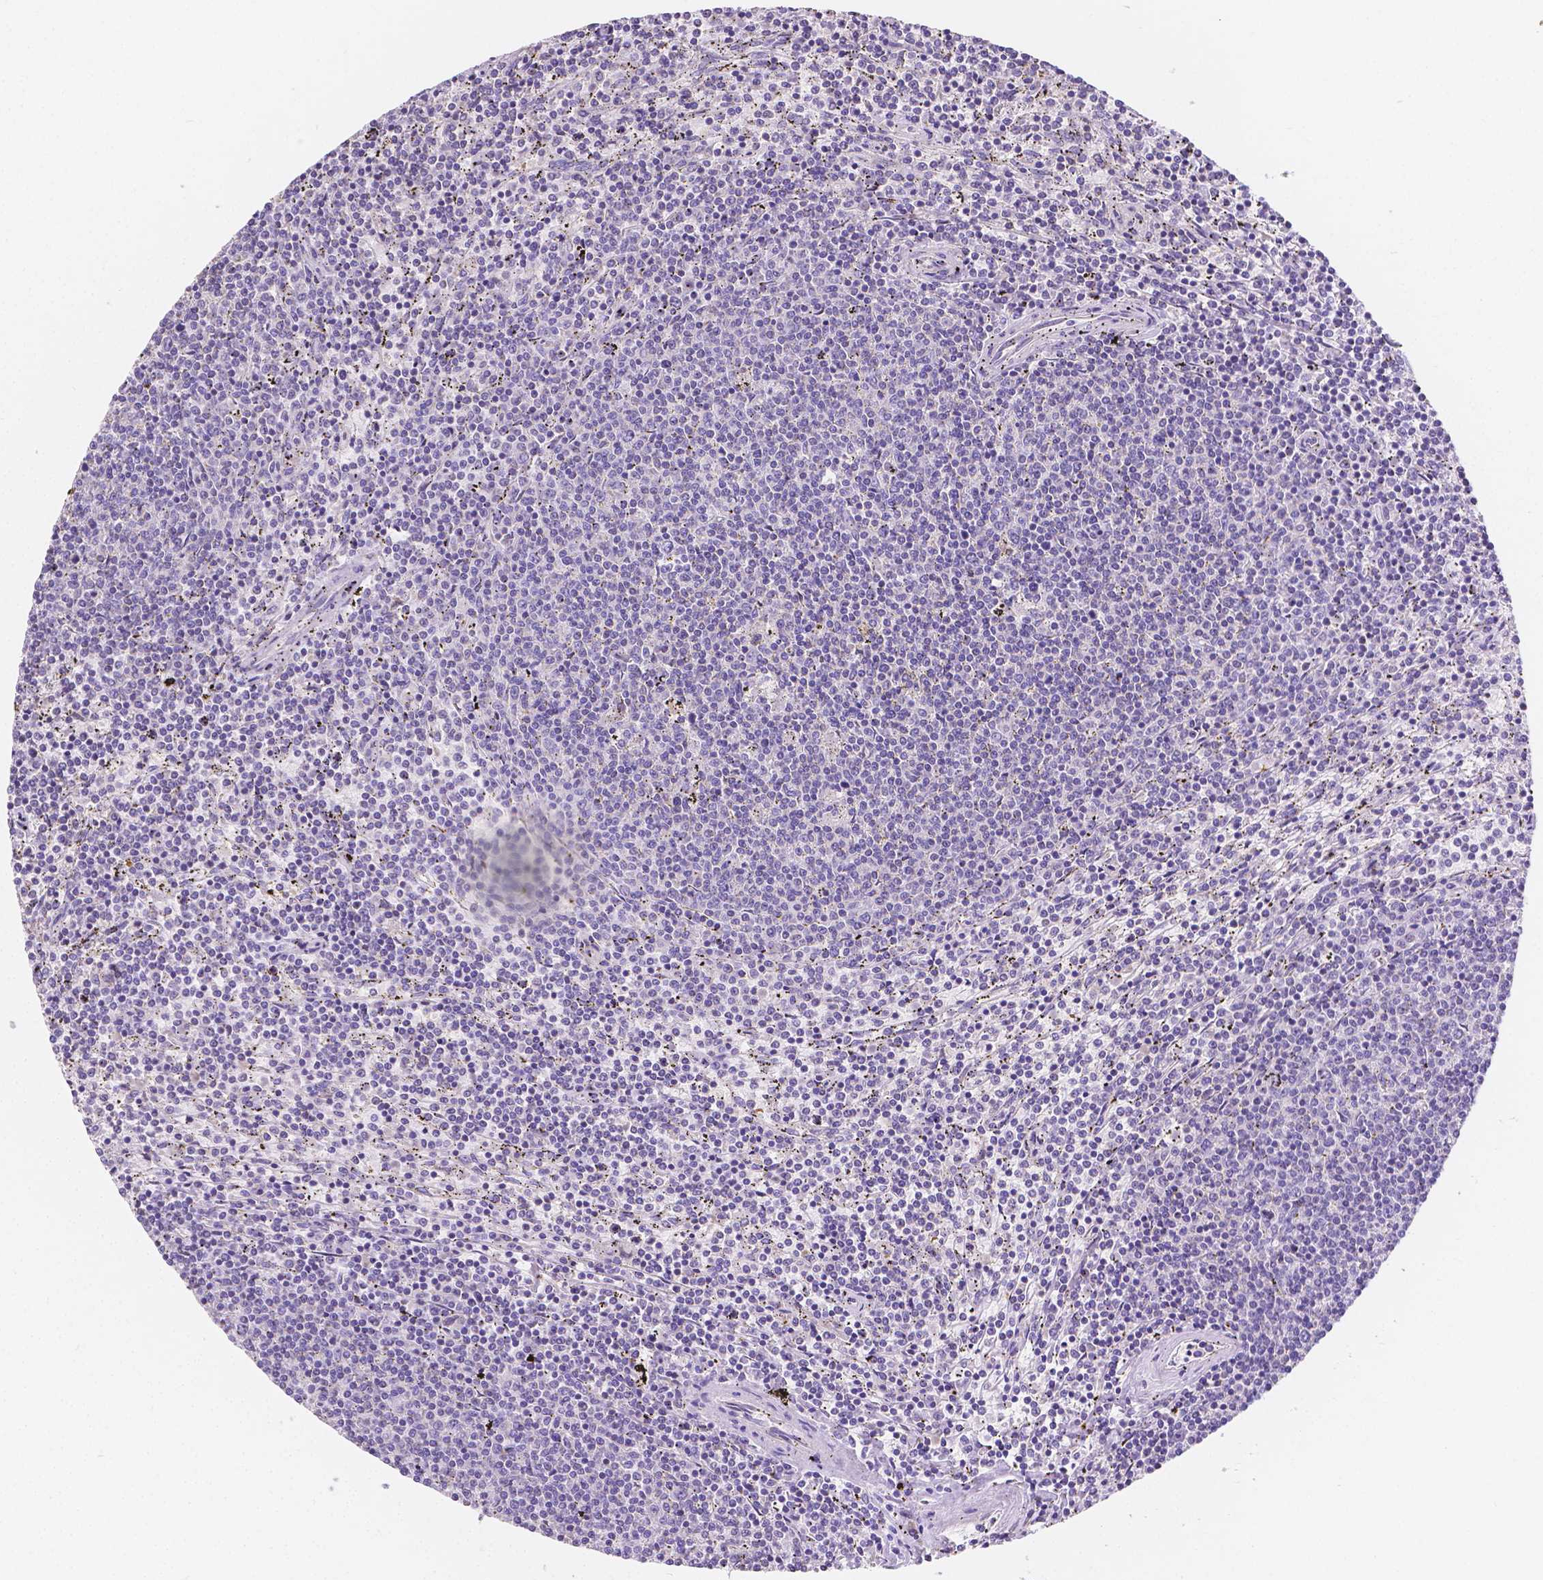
{"staining": {"intensity": "negative", "quantity": "none", "location": "none"}, "tissue": "lymphoma", "cell_type": "Tumor cells", "image_type": "cancer", "snomed": [{"axis": "morphology", "description": "Malignant lymphoma, non-Hodgkin's type, Low grade"}, {"axis": "topography", "description": "Spleen"}], "caption": "Human low-grade malignant lymphoma, non-Hodgkin's type stained for a protein using immunohistochemistry exhibits no expression in tumor cells.", "gene": "TMEM130", "patient": {"sex": "female", "age": 50}}